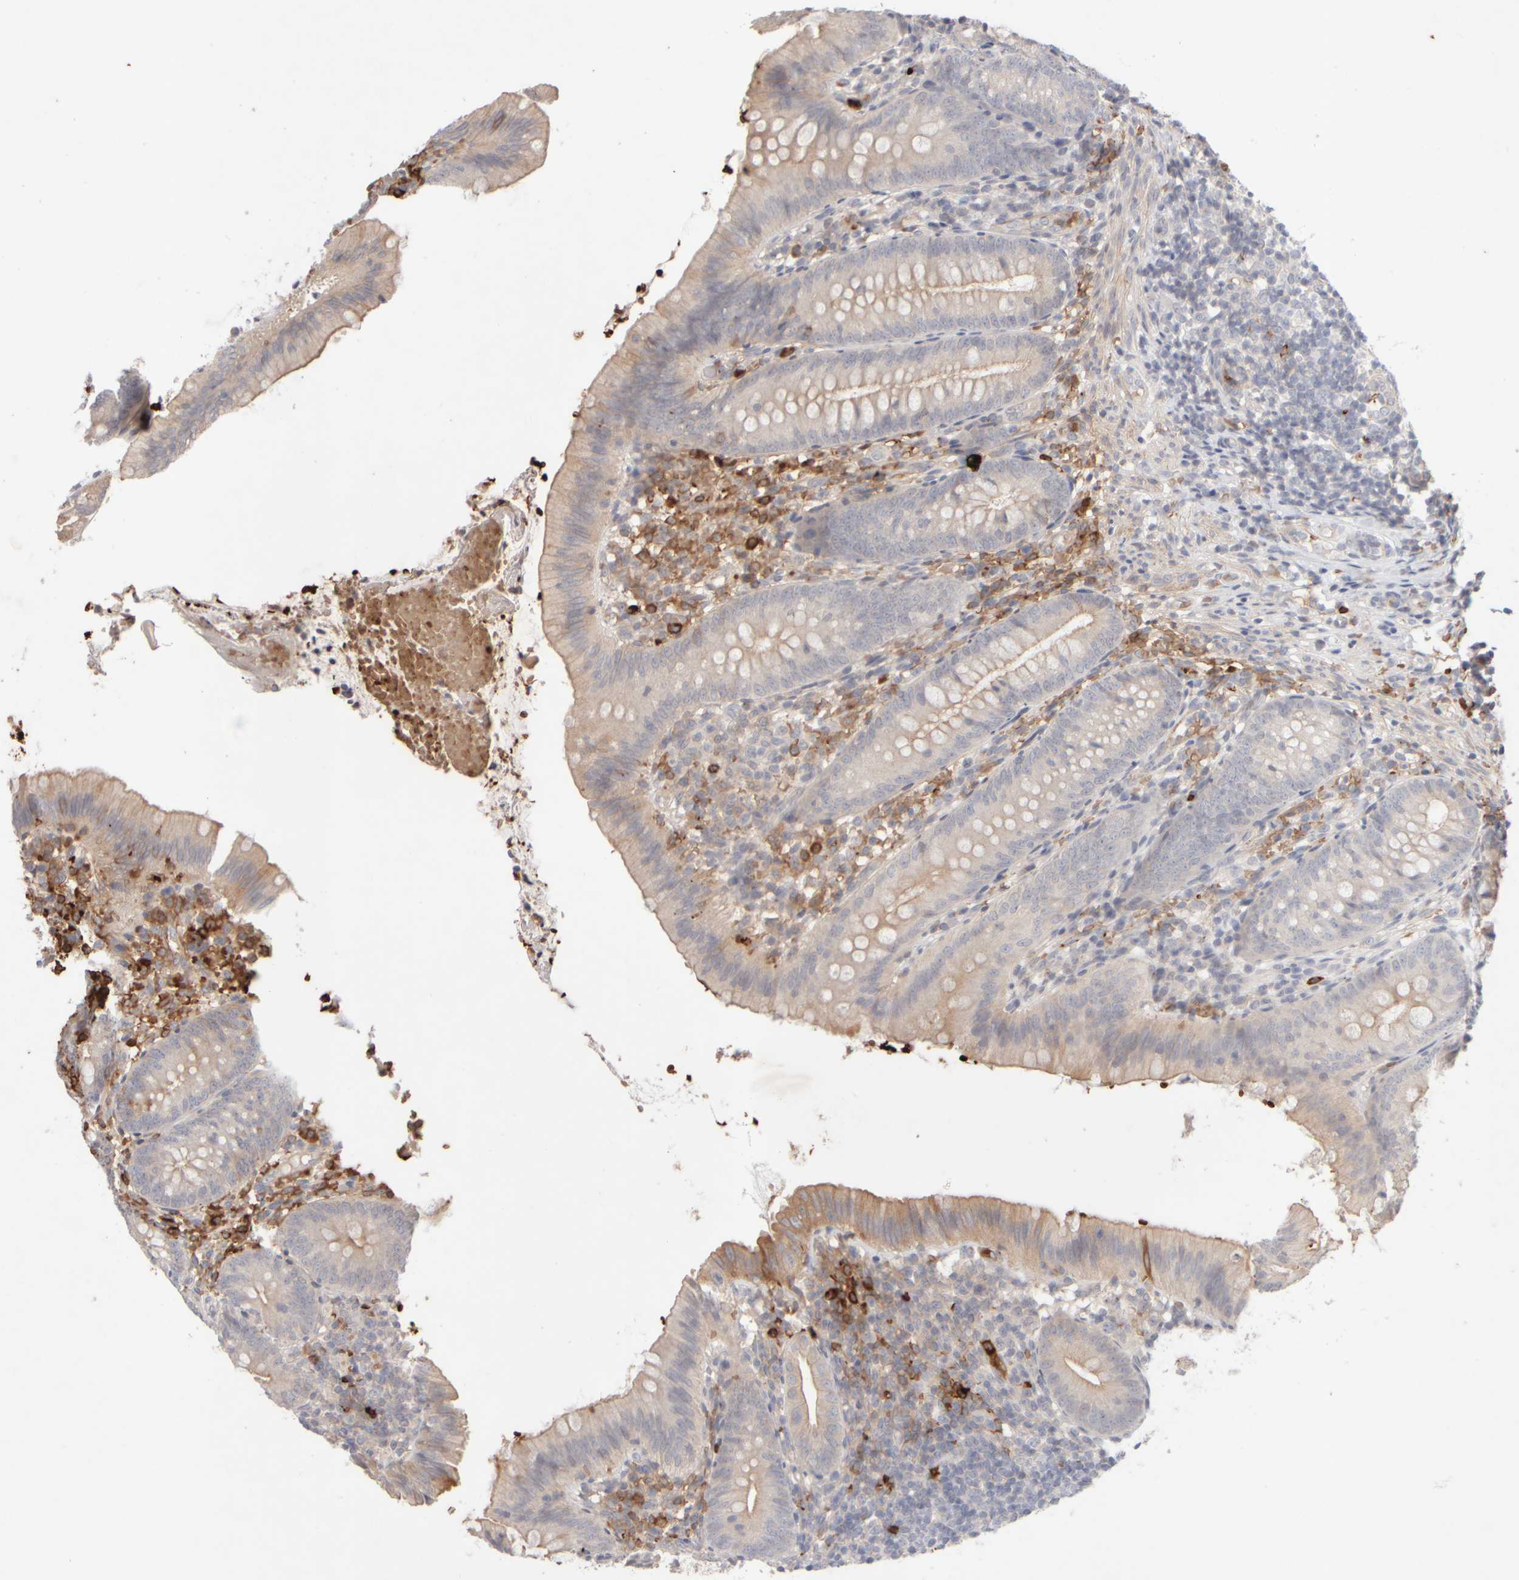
{"staining": {"intensity": "moderate", "quantity": "<25%", "location": "cytoplasmic/membranous"}, "tissue": "appendix", "cell_type": "Glandular cells", "image_type": "normal", "snomed": [{"axis": "morphology", "description": "Normal tissue, NOS"}, {"axis": "topography", "description": "Appendix"}], "caption": "A photomicrograph of human appendix stained for a protein demonstrates moderate cytoplasmic/membranous brown staining in glandular cells.", "gene": "MST1", "patient": {"sex": "male", "age": 1}}